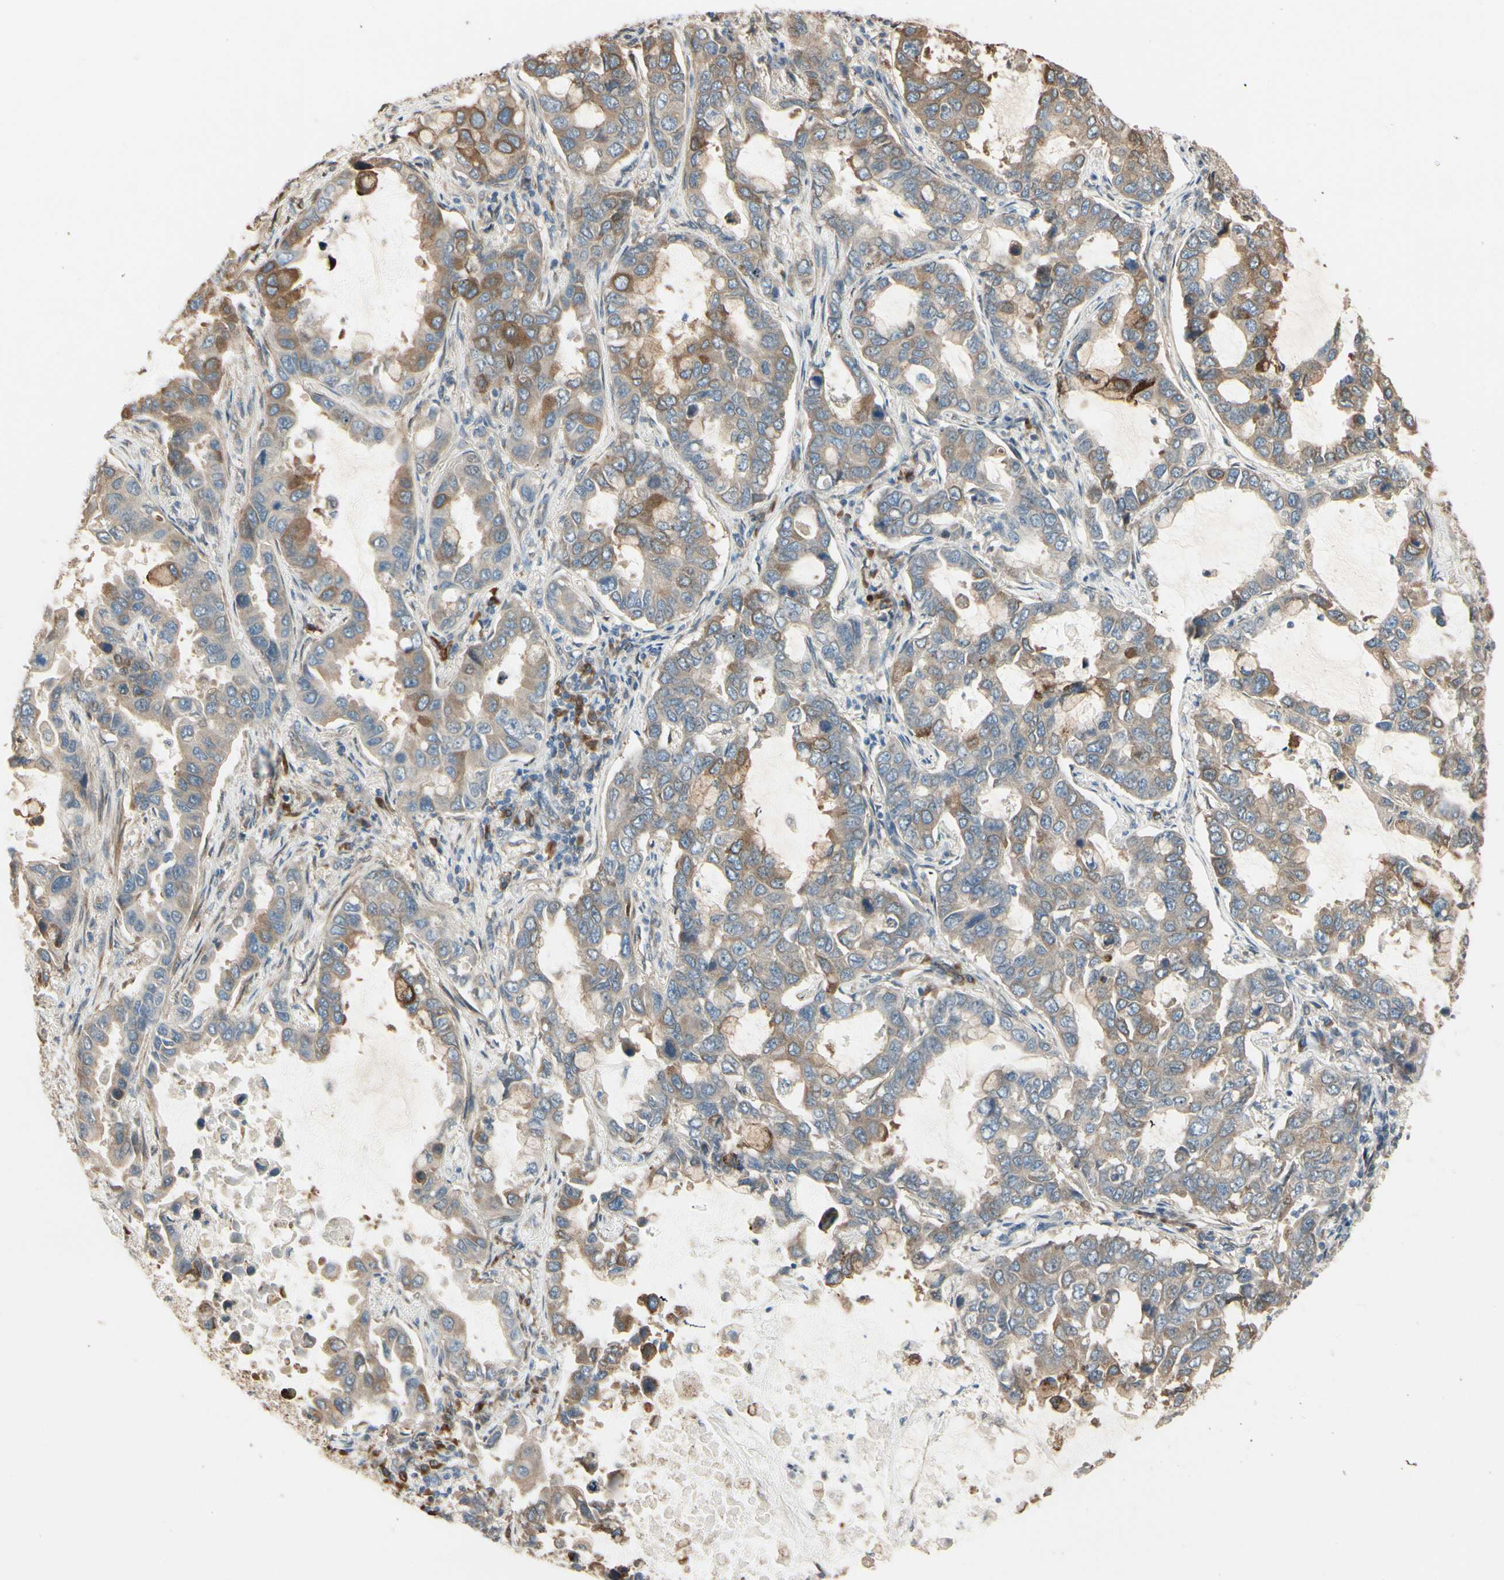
{"staining": {"intensity": "moderate", "quantity": ">75%", "location": "cytoplasmic/membranous"}, "tissue": "lung cancer", "cell_type": "Tumor cells", "image_type": "cancer", "snomed": [{"axis": "morphology", "description": "Adenocarcinoma, NOS"}, {"axis": "topography", "description": "Lung"}], "caption": "Protein expression by immunohistochemistry (IHC) demonstrates moderate cytoplasmic/membranous staining in approximately >75% of tumor cells in lung adenocarcinoma.", "gene": "NUCB2", "patient": {"sex": "male", "age": 64}}